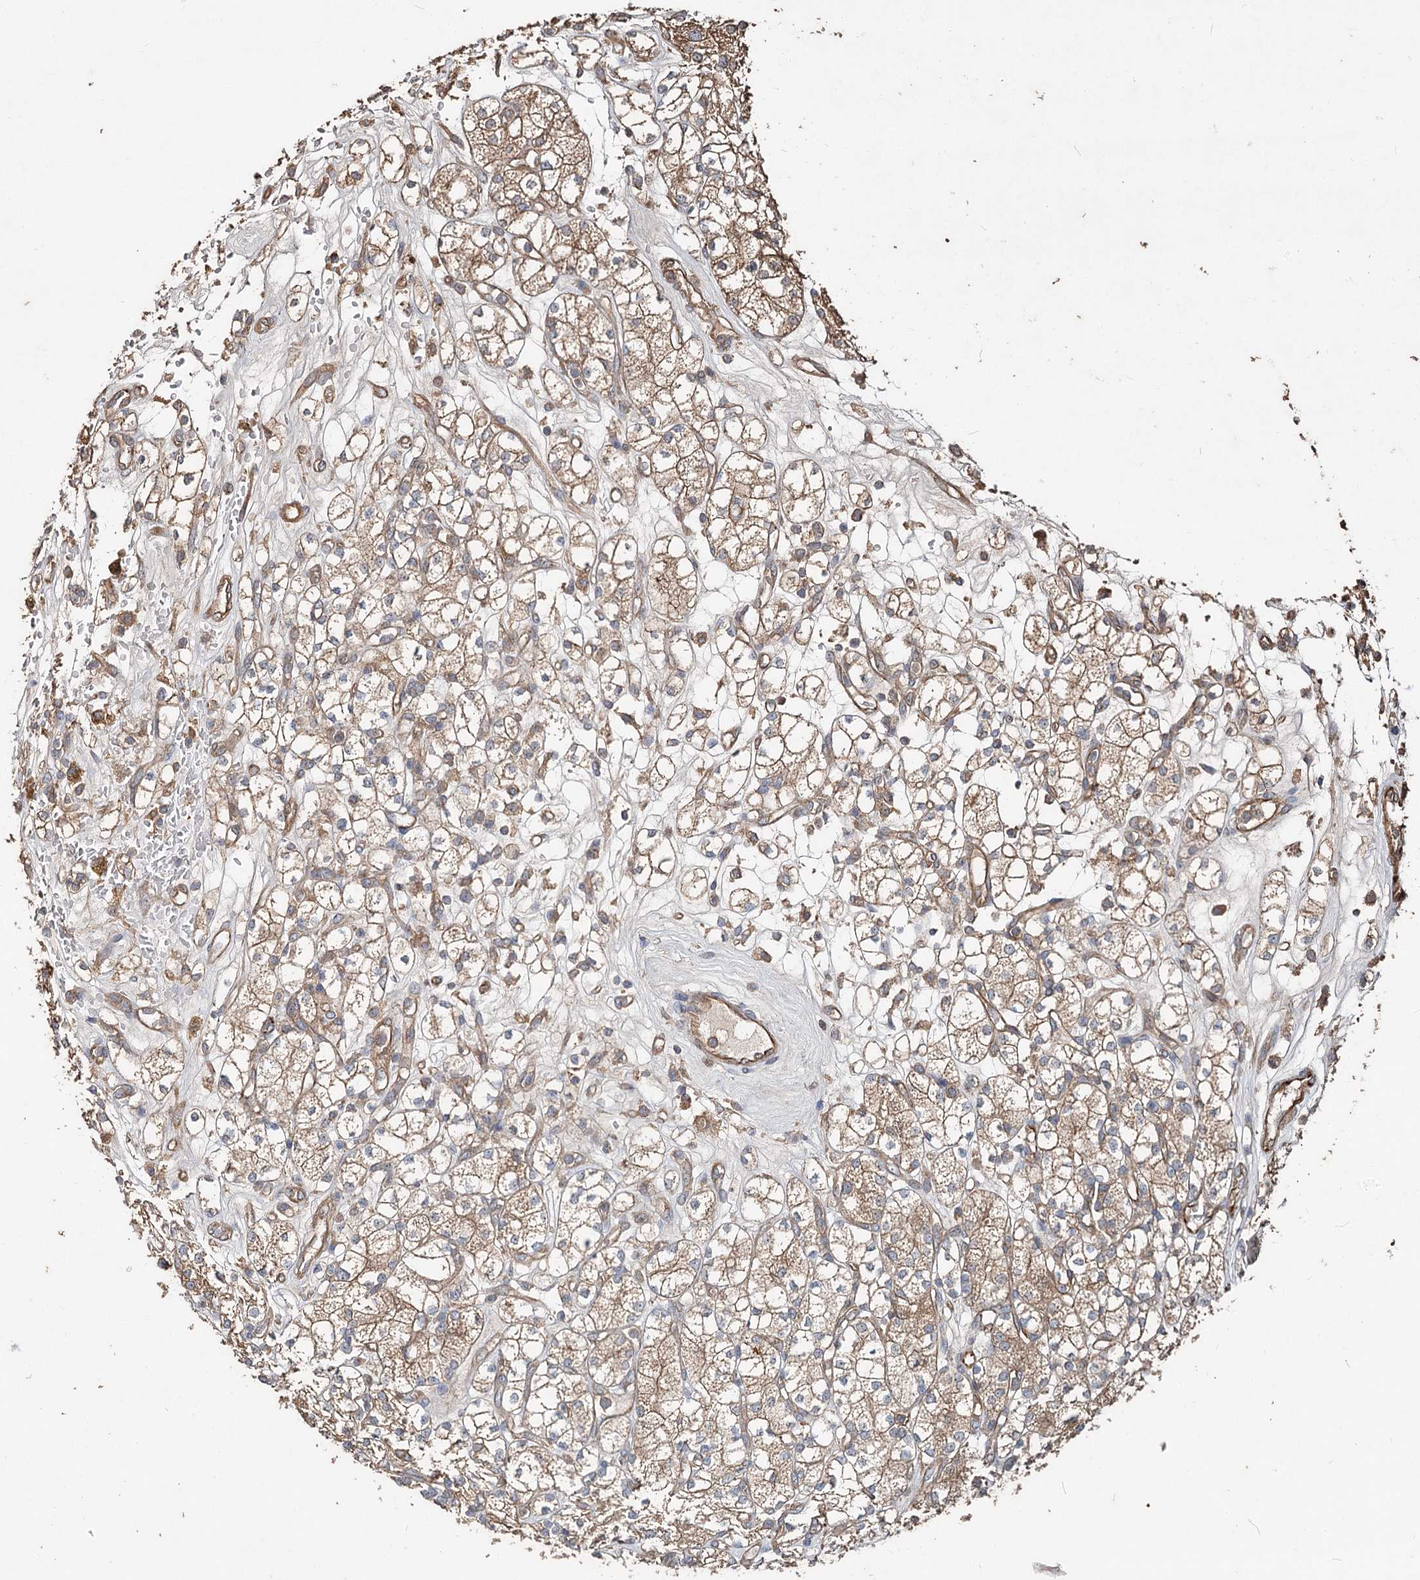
{"staining": {"intensity": "moderate", "quantity": ">75%", "location": "cytoplasmic/membranous"}, "tissue": "renal cancer", "cell_type": "Tumor cells", "image_type": "cancer", "snomed": [{"axis": "morphology", "description": "Adenocarcinoma, NOS"}, {"axis": "topography", "description": "Kidney"}], "caption": "Immunohistochemistry histopathology image of renal cancer (adenocarcinoma) stained for a protein (brown), which reveals medium levels of moderate cytoplasmic/membranous positivity in approximately >75% of tumor cells.", "gene": "SPART", "patient": {"sex": "male", "age": 77}}